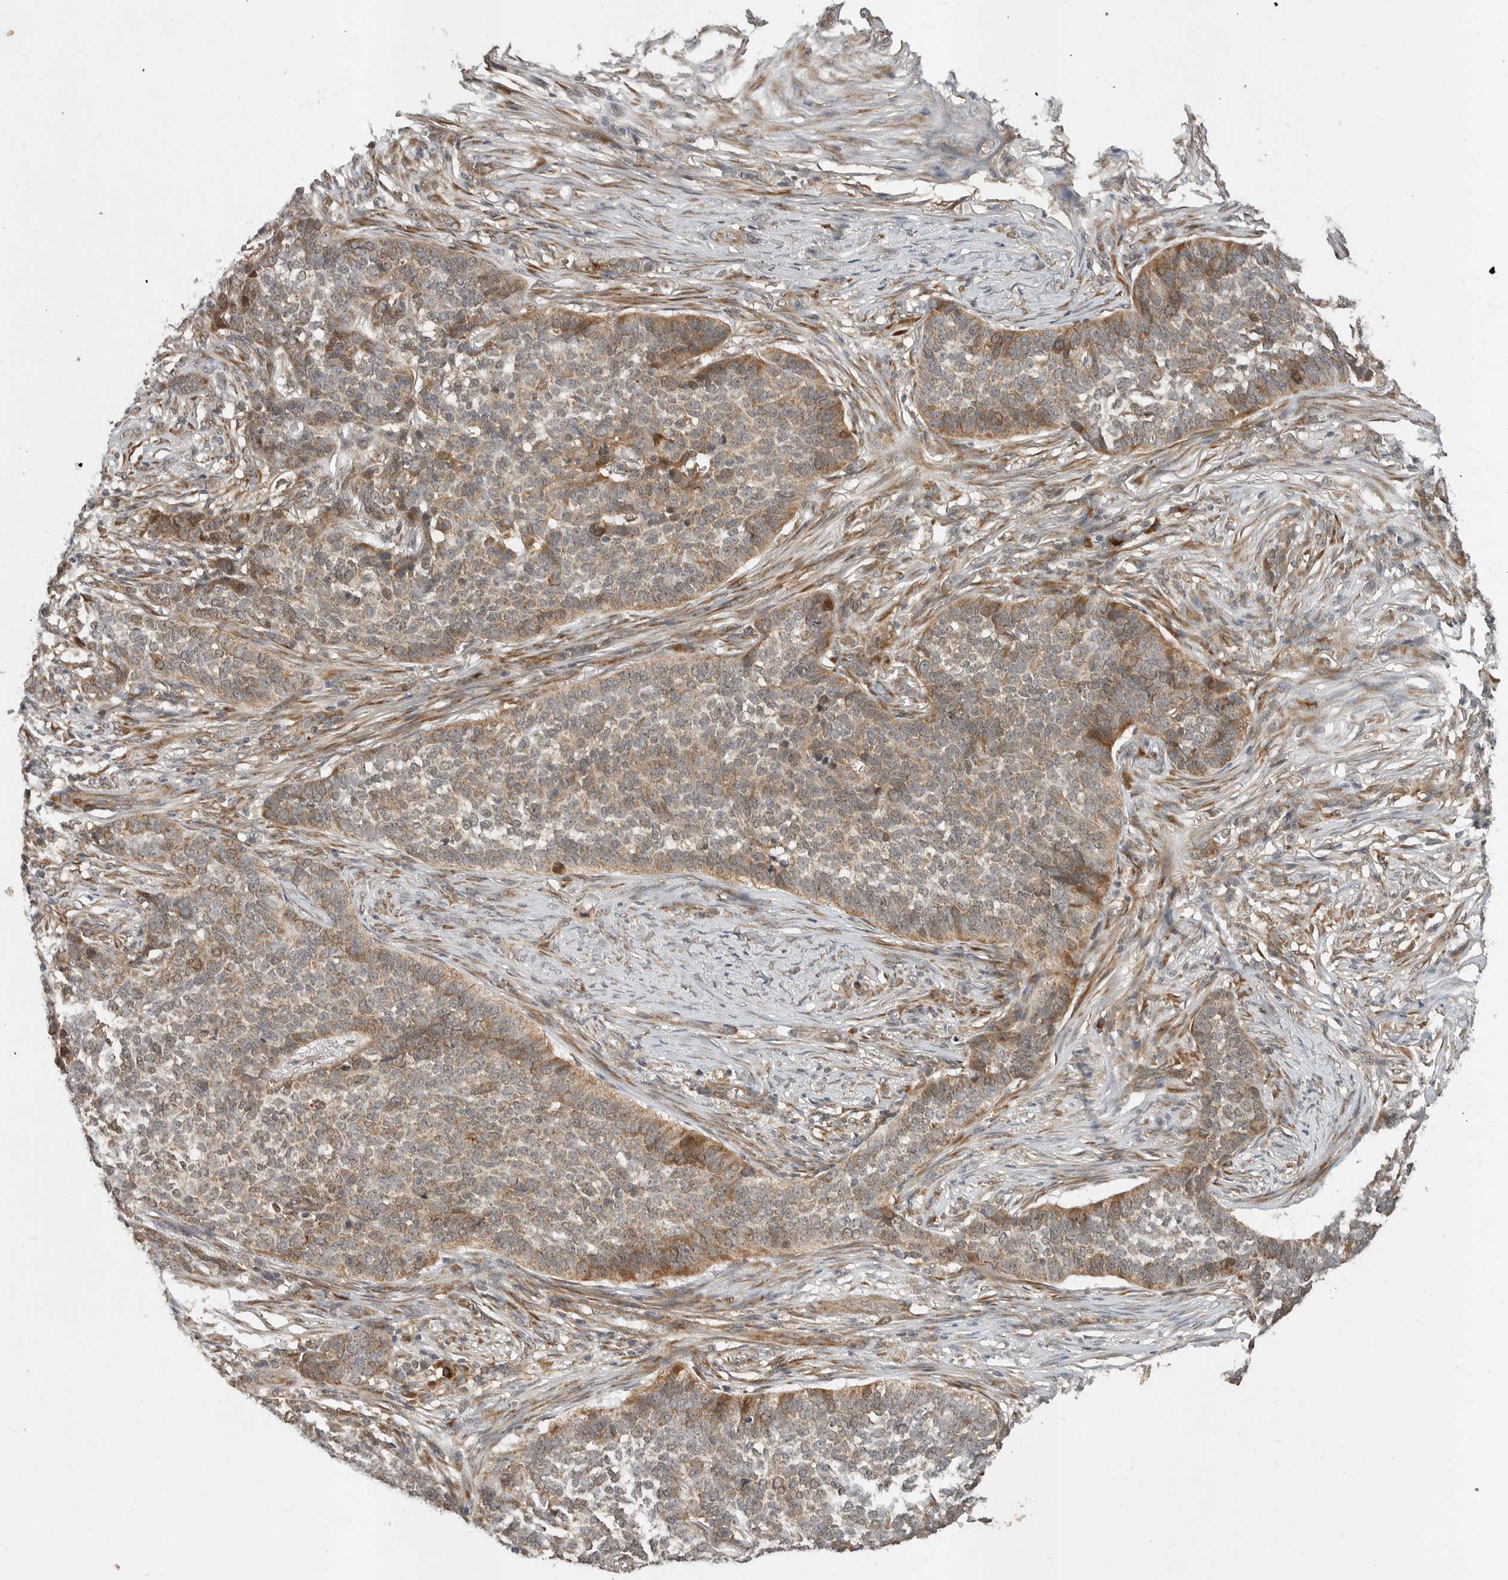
{"staining": {"intensity": "moderate", "quantity": ">75%", "location": "cytoplasmic/membranous"}, "tissue": "skin cancer", "cell_type": "Tumor cells", "image_type": "cancer", "snomed": [{"axis": "morphology", "description": "Basal cell carcinoma"}, {"axis": "topography", "description": "Skin"}], "caption": "DAB immunohistochemical staining of human skin basal cell carcinoma shows moderate cytoplasmic/membranous protein staining in about >75% of tumor cells.", "gene": "OSBPL9", "patient": {"sex": "male", "age": 85}}